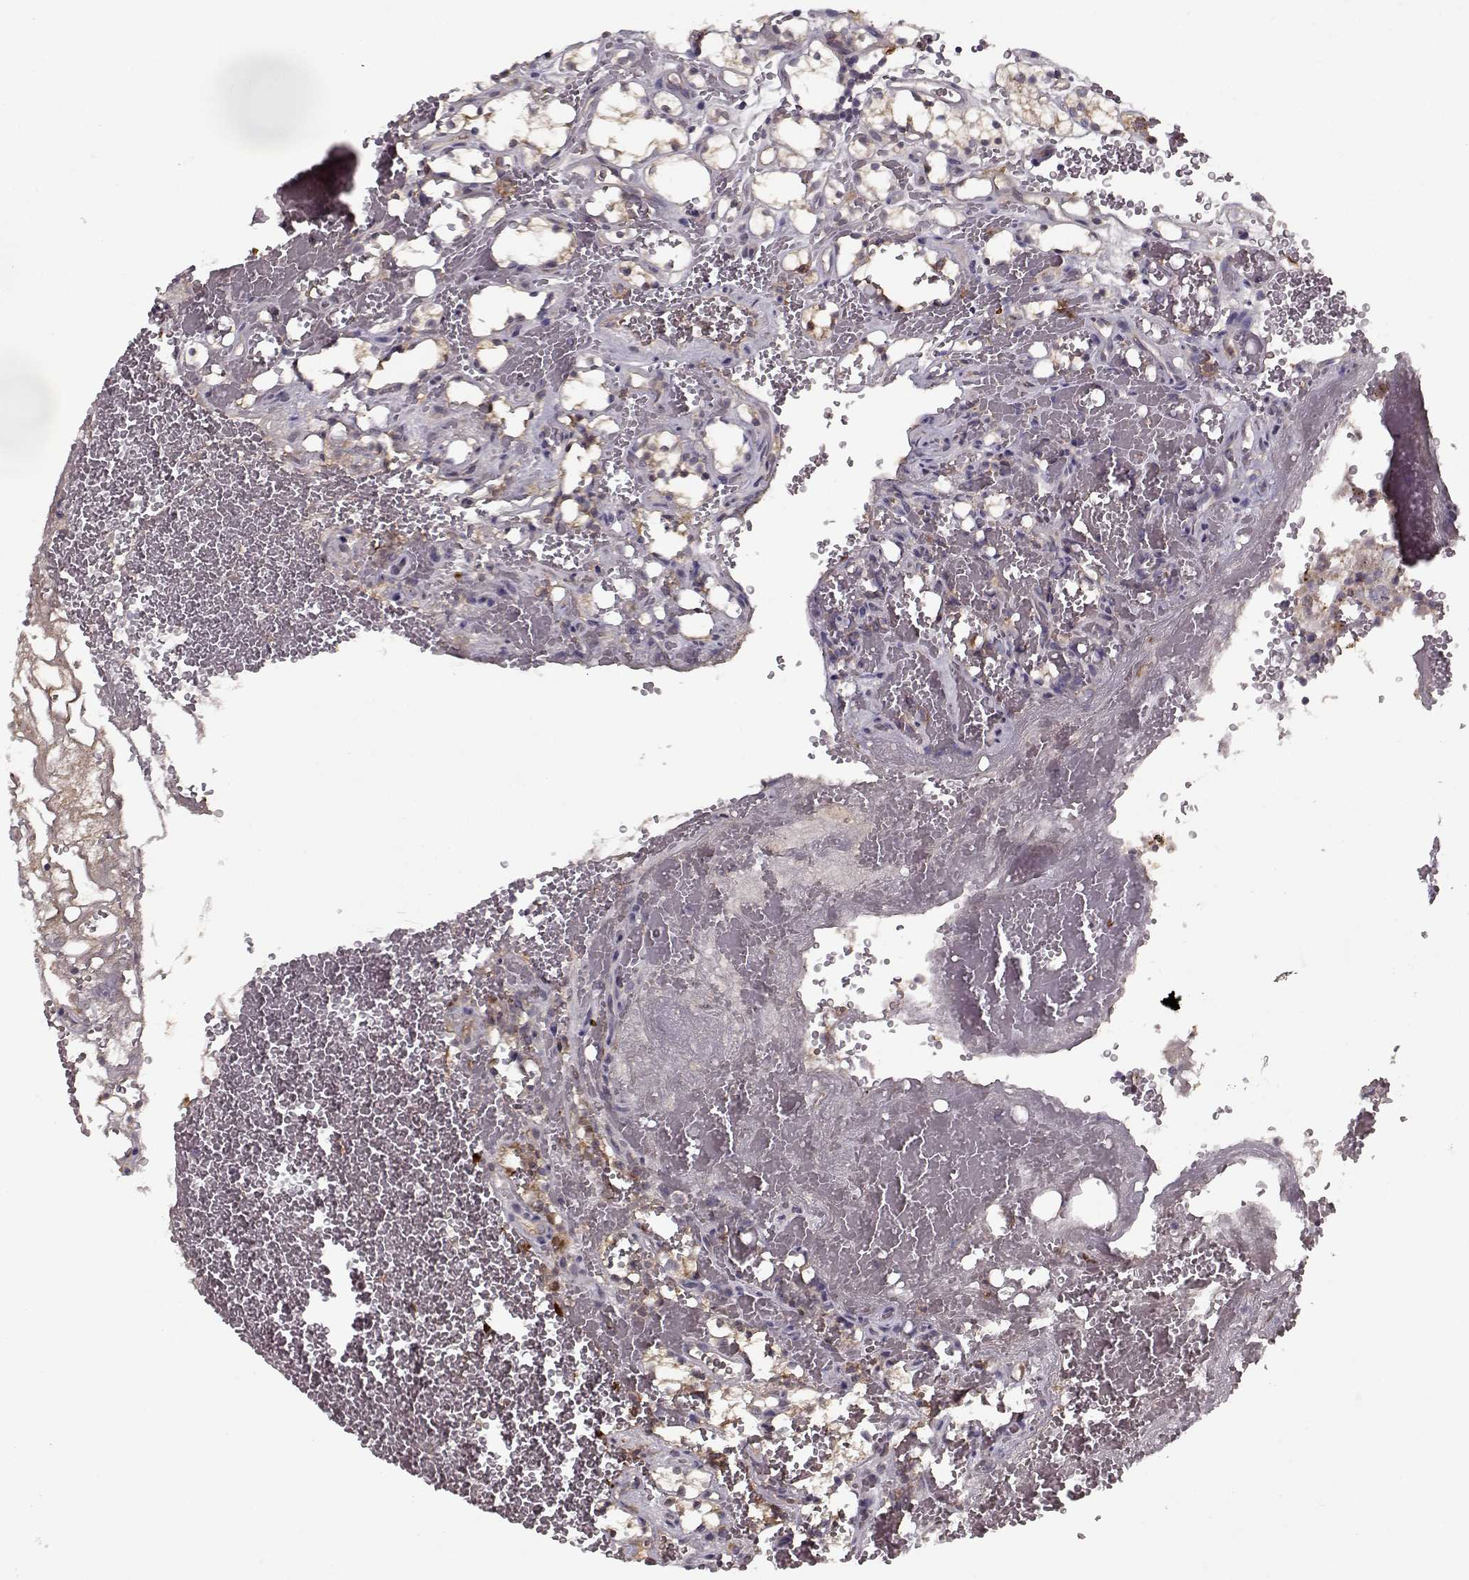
{"staining": {"intensity": "moderate", "quantity": "<25%", "location": "cytoplasmic/membranous,nuclear"}, "tissue": "renal cancer", "cell_type": "Tumor cells", "image_type": "cancer", "snomed": [{"axis": "morphology", "description": "Adenocarcinoma, NOS"}, {"axis": "topography", "description": "Kidney"}], "caption": "Immunohistochemical staining of adenocarcinoma (renal) displays moderate cytoplasmic/membranous and nuclear protein staining in approximately <25% of tumor cells.", "gene": "AFM", "patient": {"sex": "female", "age": 69}}